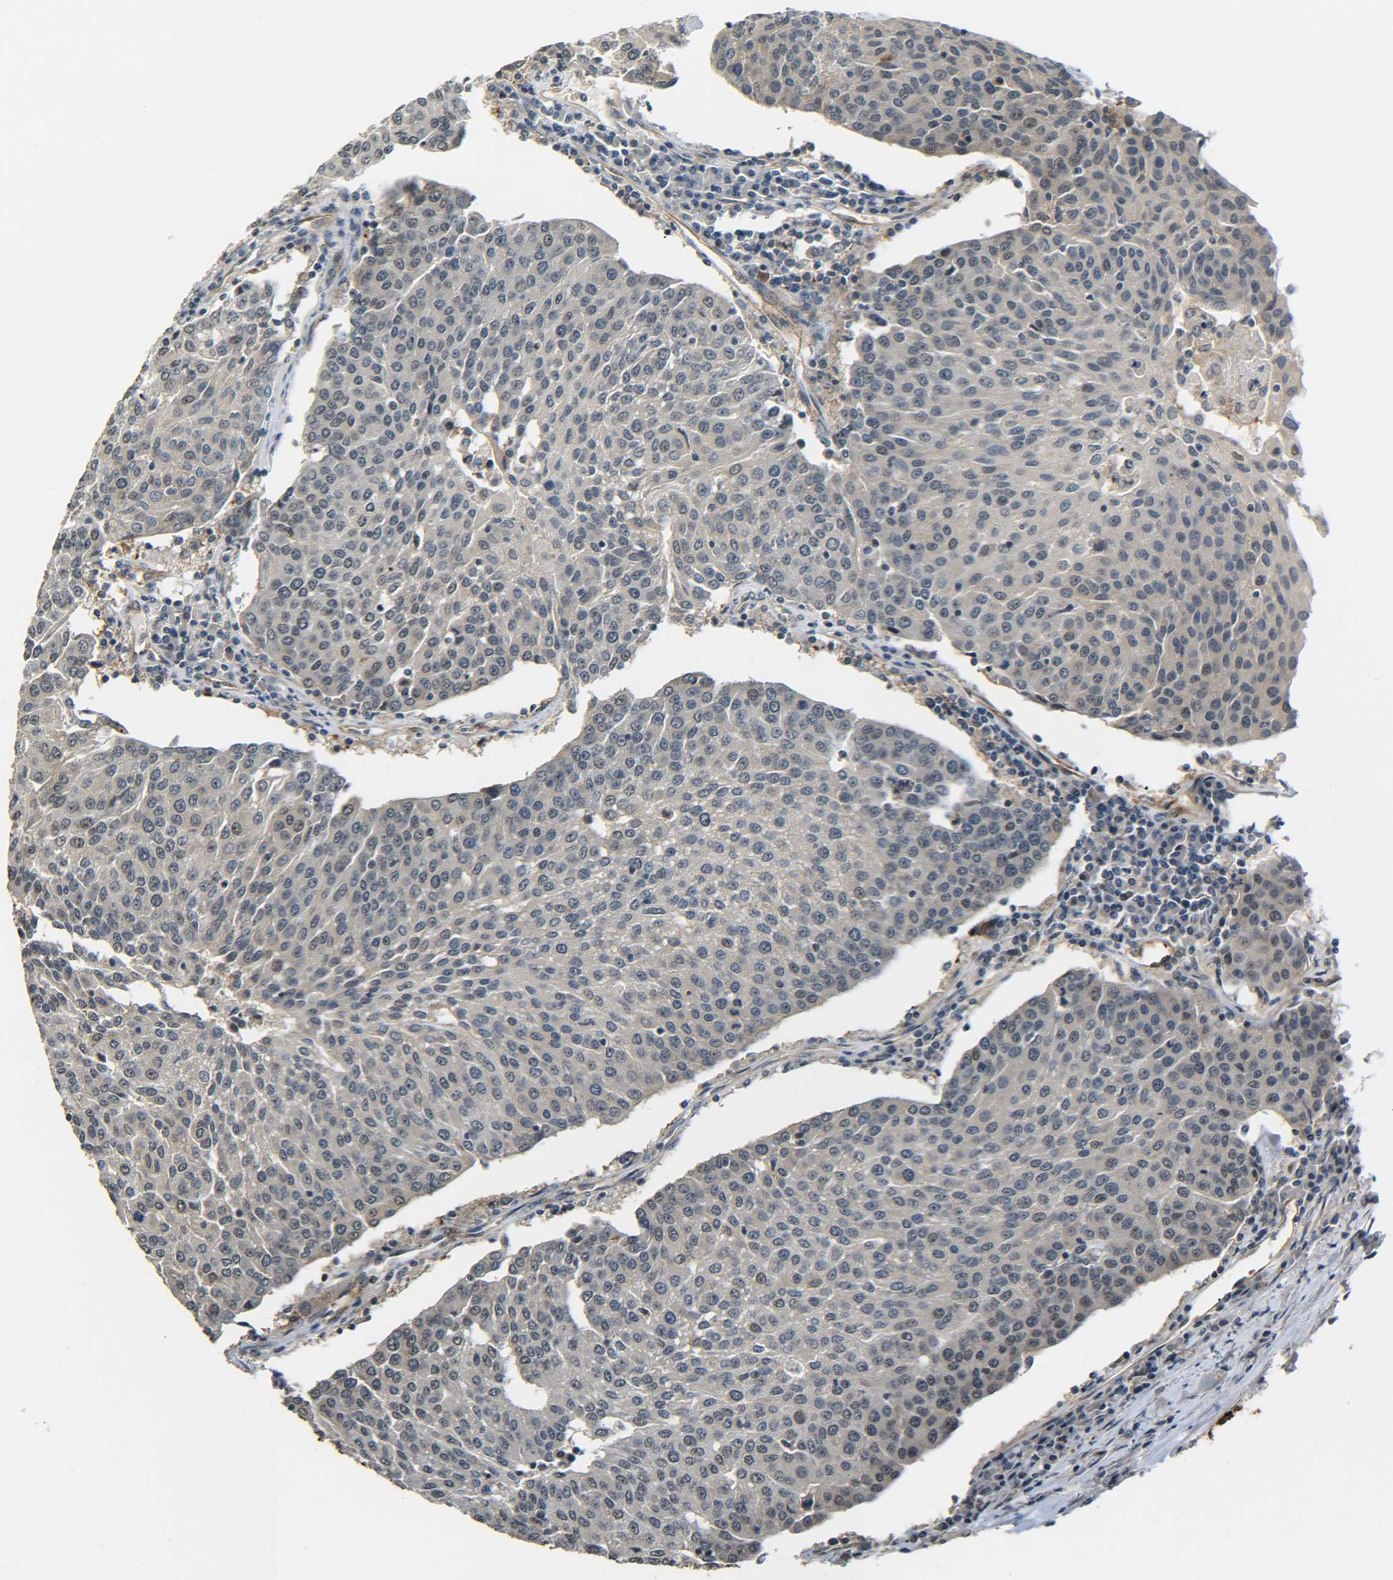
{"staining": {"intensity": "weak", "quantity": "<25%", "location": "nuclear"}, "tissue": "urothelial cancer", "cell_type": "Tumor cells", "image_type": "cancer", "snomed": [{"axis": "morphology", "description": "Urothelial carcinoma, High grade"}, {"axis": "topography", "description": "Urinary bladder"}], "caption": "High-grade urothelial carcinoma stained for a protein using immunohistochemistry (IHC) shows no staining tumor cells.", "gene": "DAB2", "patient": {"sex": "female", "age": 85}}